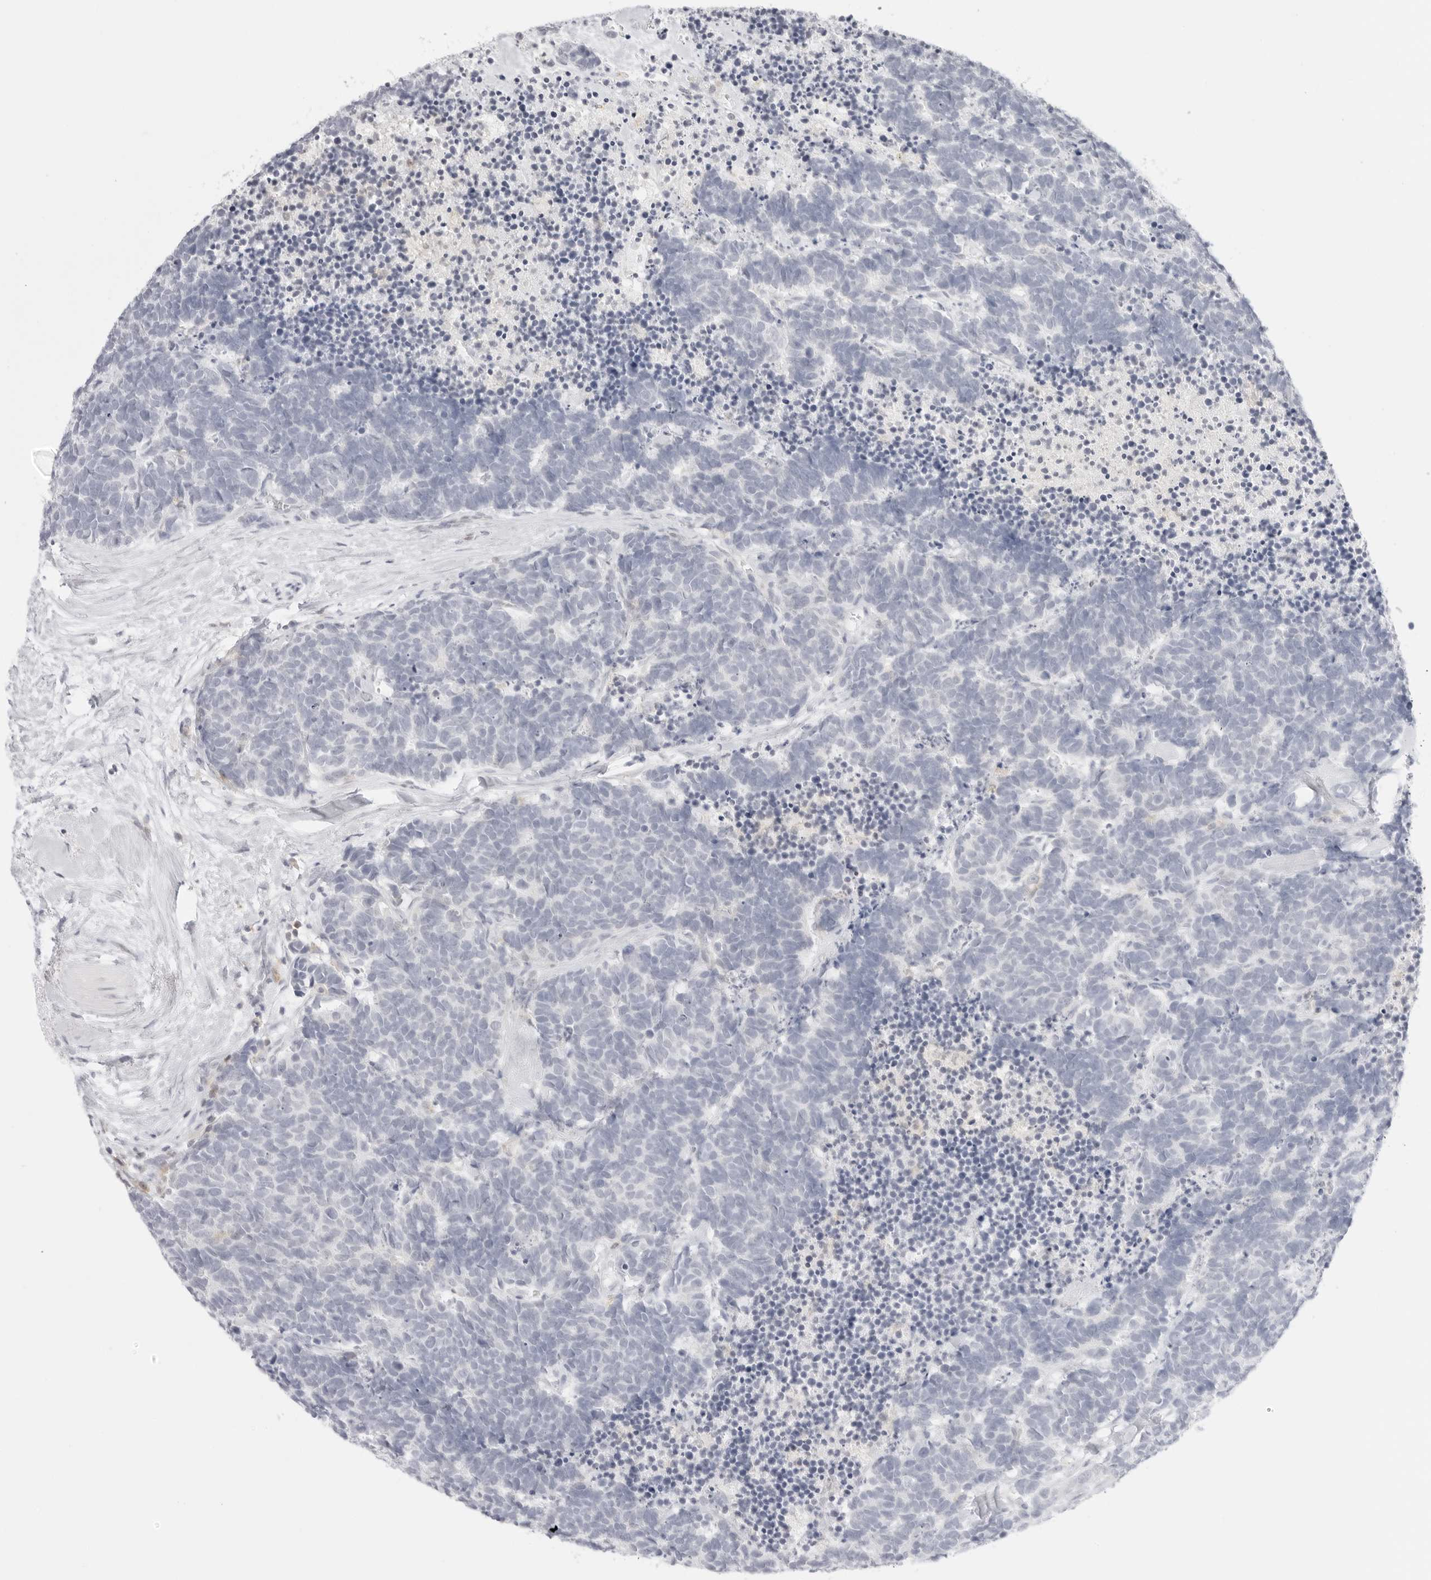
{"staining": {"intensity": "negative", "quantity": "none", "location": "none"}, "tissue": "carcinoid", "cell_type": "Tumor cells", "image_type": "cancer", "snomed": [{"axis": "morphology", "description": "Carcinoma, NOS"}, {"axis": "morphology", "description": "Carcinoid, malignant, NOS"}, {"axis": "topography", "description": "Urinary bladder"}], "caption": "Immunohistochemistry photomicrograph of neoplastic tissue: carcinoid (malignant) stained with DAB (3,3'-diaminobenzidine) demonstrates no significant protein positivity in tumor cells.", "gene": "TNFRSF14", "patient": {"sex": "male", "age": 57}}